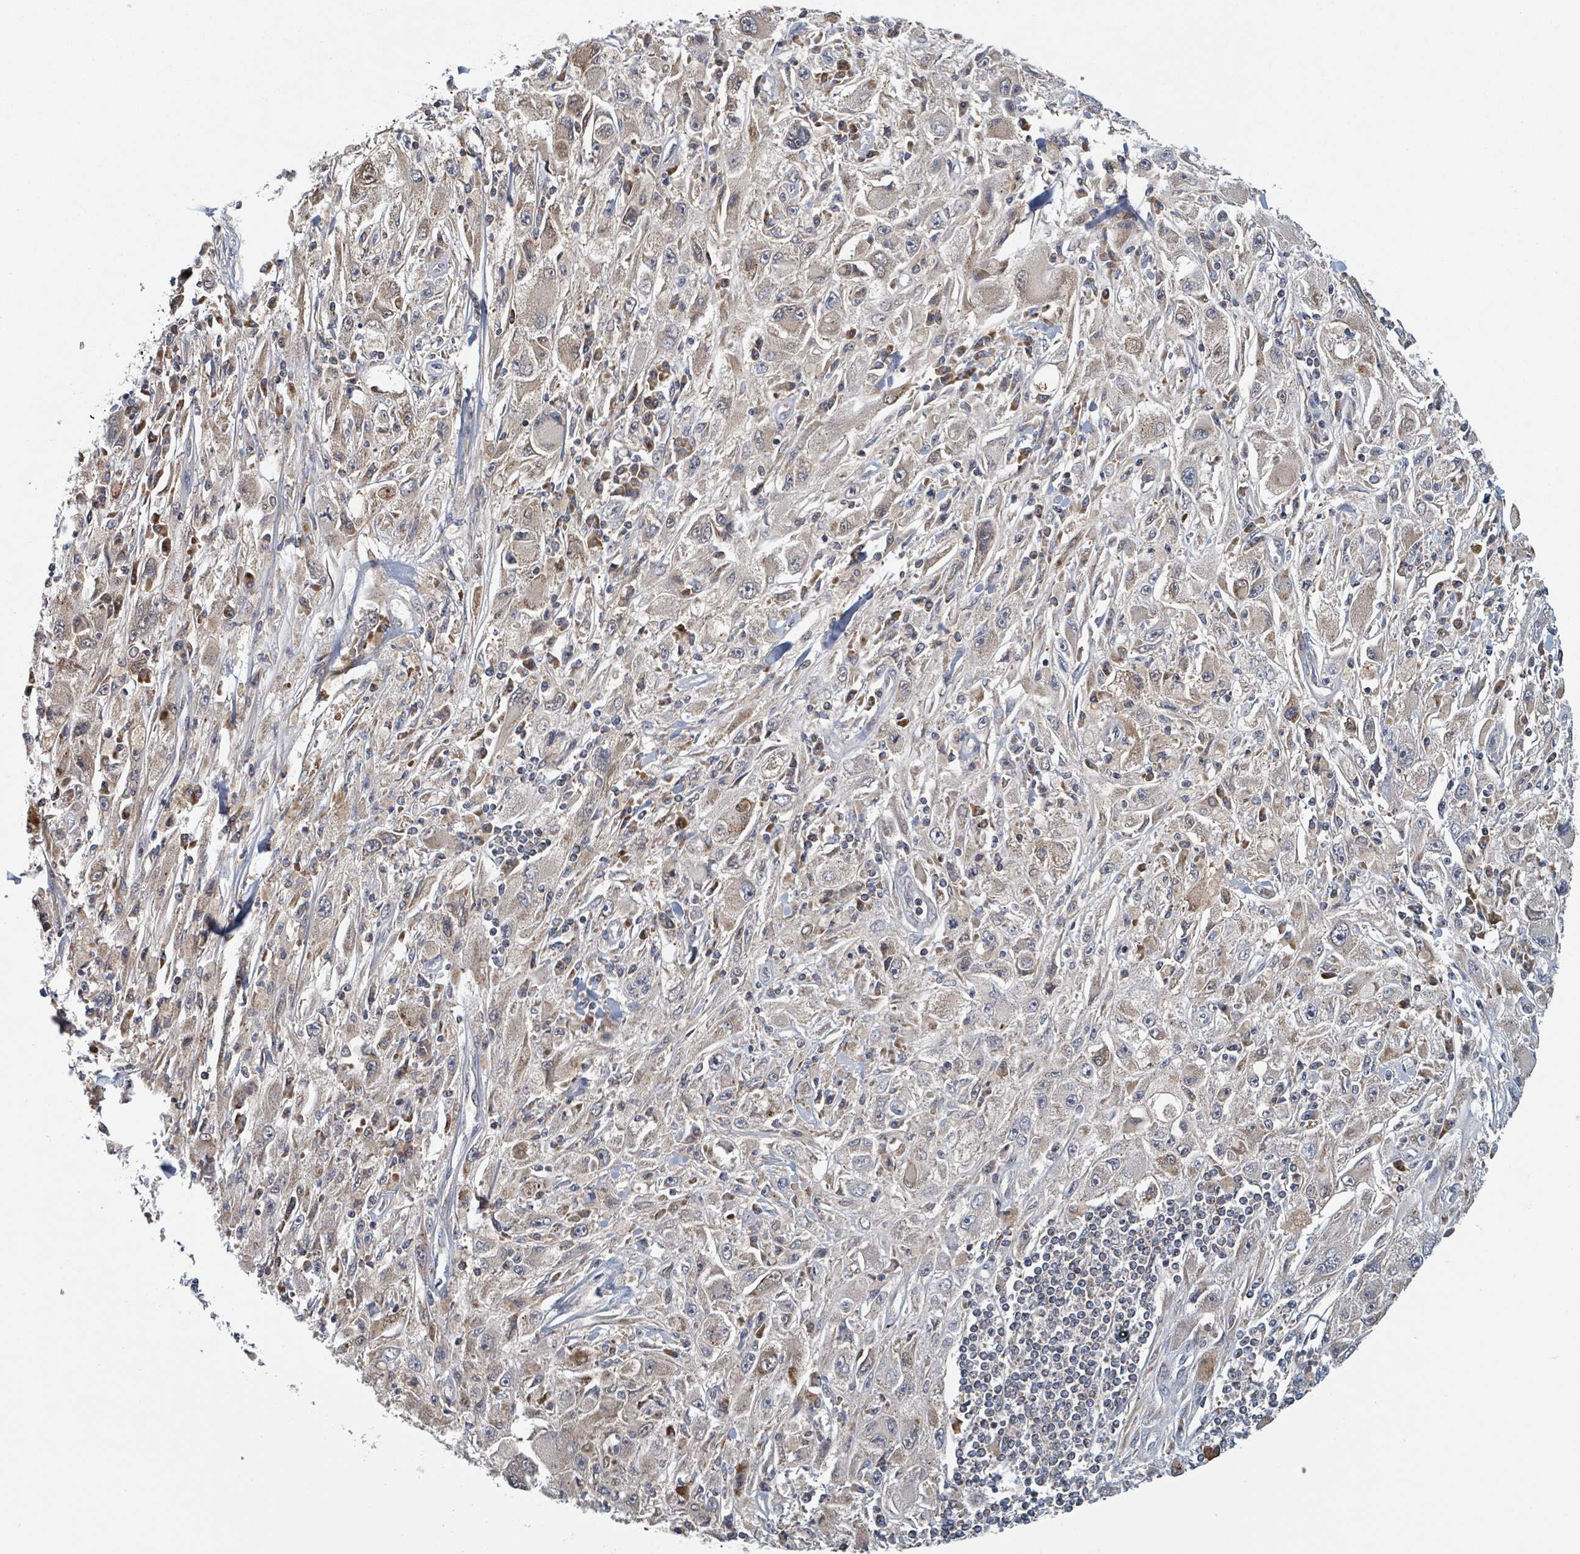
{"staining": {"intensity": "moderate", "quantity": "<25%", "location": "cytoplasmic/membranous,nuclear"}, "tissue": "melanoma", "cell_type": "Tumor cells", "image_type": "cancer", "snomed": [{"axis": "morphology", "description": "Malignant melanoma, Metastatic site"}, {"axis": "topography", "description": "Skin"}], "caption": "The micrograph exhibits staining of malignant melanoma (metastatic site), revealing moderate cytoplasmic/membranous and nuclear protein positivity (brown color) within tumor cells. (DAB IHC, brown staining for protein, blue staining for nuclei).", "gene": "HIVEP1", "patient": {"sex": "male", "age": 53}}